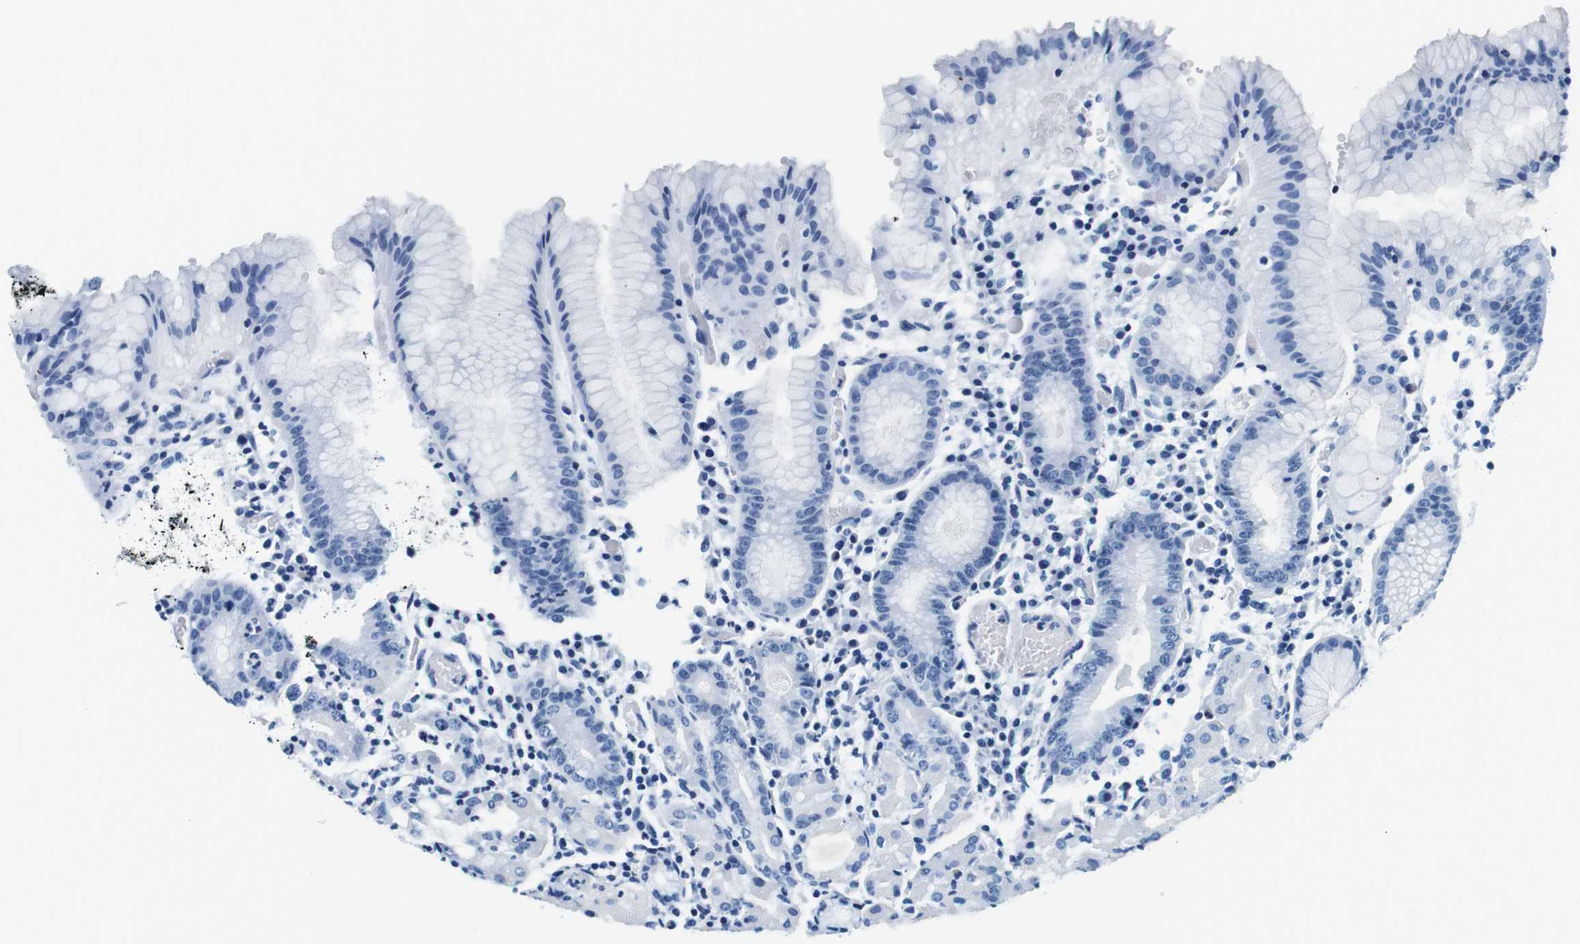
{"staining": {"intensity": "negative", "quantity": "none", "location": "none"}, "tissue": "stomach", "cell_type": "Glandular cells", "image_type": "normal", "snomed": [{"axis": "morphology", "description": "Normal tissue, NOS"}, {"axis": "topography", "description": "Stomach"}, {"axis": "topography", "description": "Stomach, lower"}], "caption": "Image shows no protein expression in glandular cells of unremarkable stomach.", "gene": "ELANE", "patient": {"sex": "female", "age": 75}}